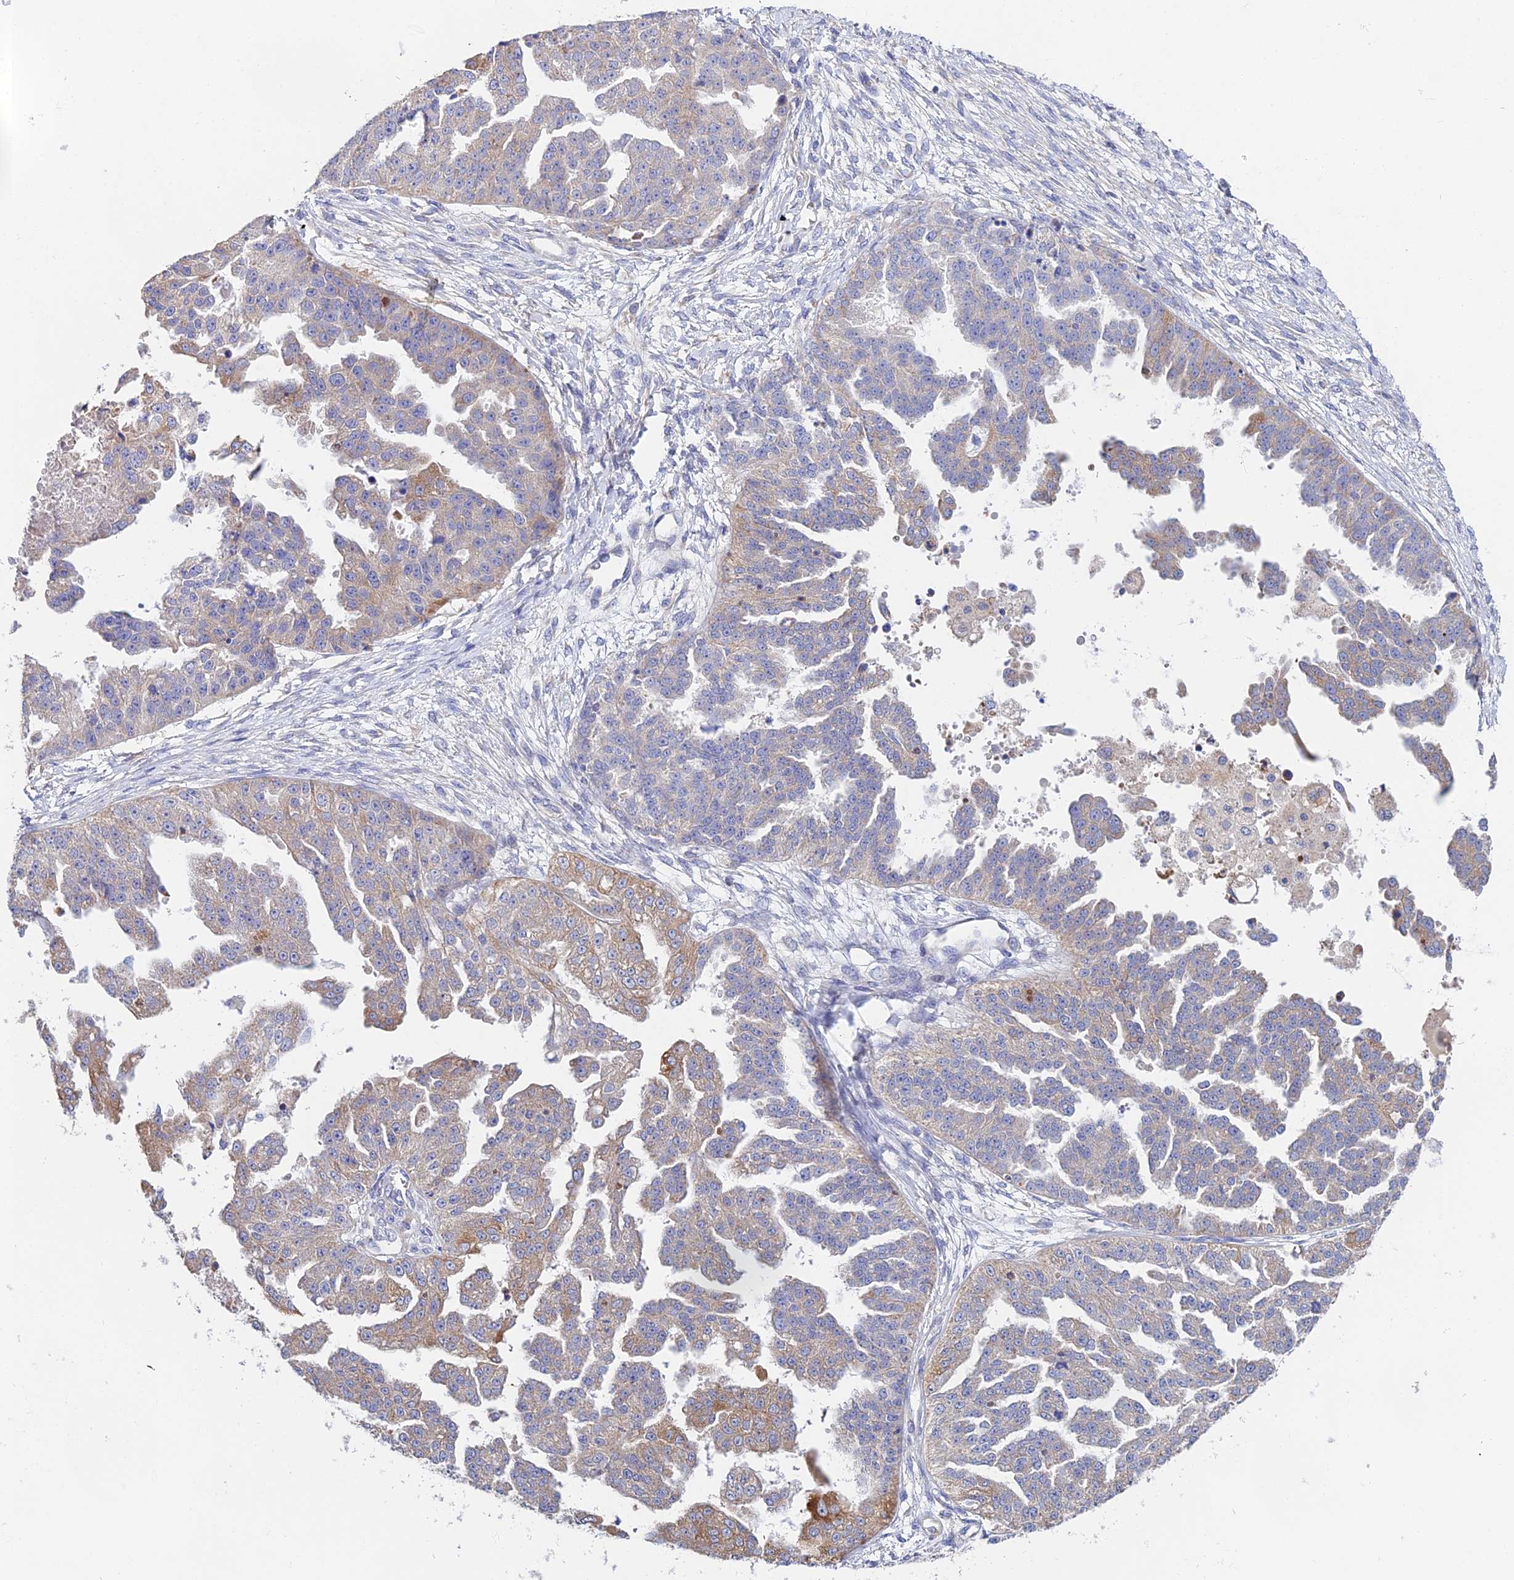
{"staining": {"intensity": "moderate", "quantity": "<25%", "location": "cytoplasmic/membranous"}, "tissue": "ovarian cancer", "cell_type": "Tumor cells", "image_type": "cancer", "snomed": [{"axis": "morphology", "description": "Cystadenocarcinoma, serous, NOS"}, {"axis": "topography", "description": "Ovary"}], "caption": "An image of human ovarian serous cystadenocarcinoma stained for a protein exhibits moderate cytoplasmic/membranous brown staining in tumor cells.", "gene": "PPP2R2C", "patient": {"sex": "female", "age": 58}}